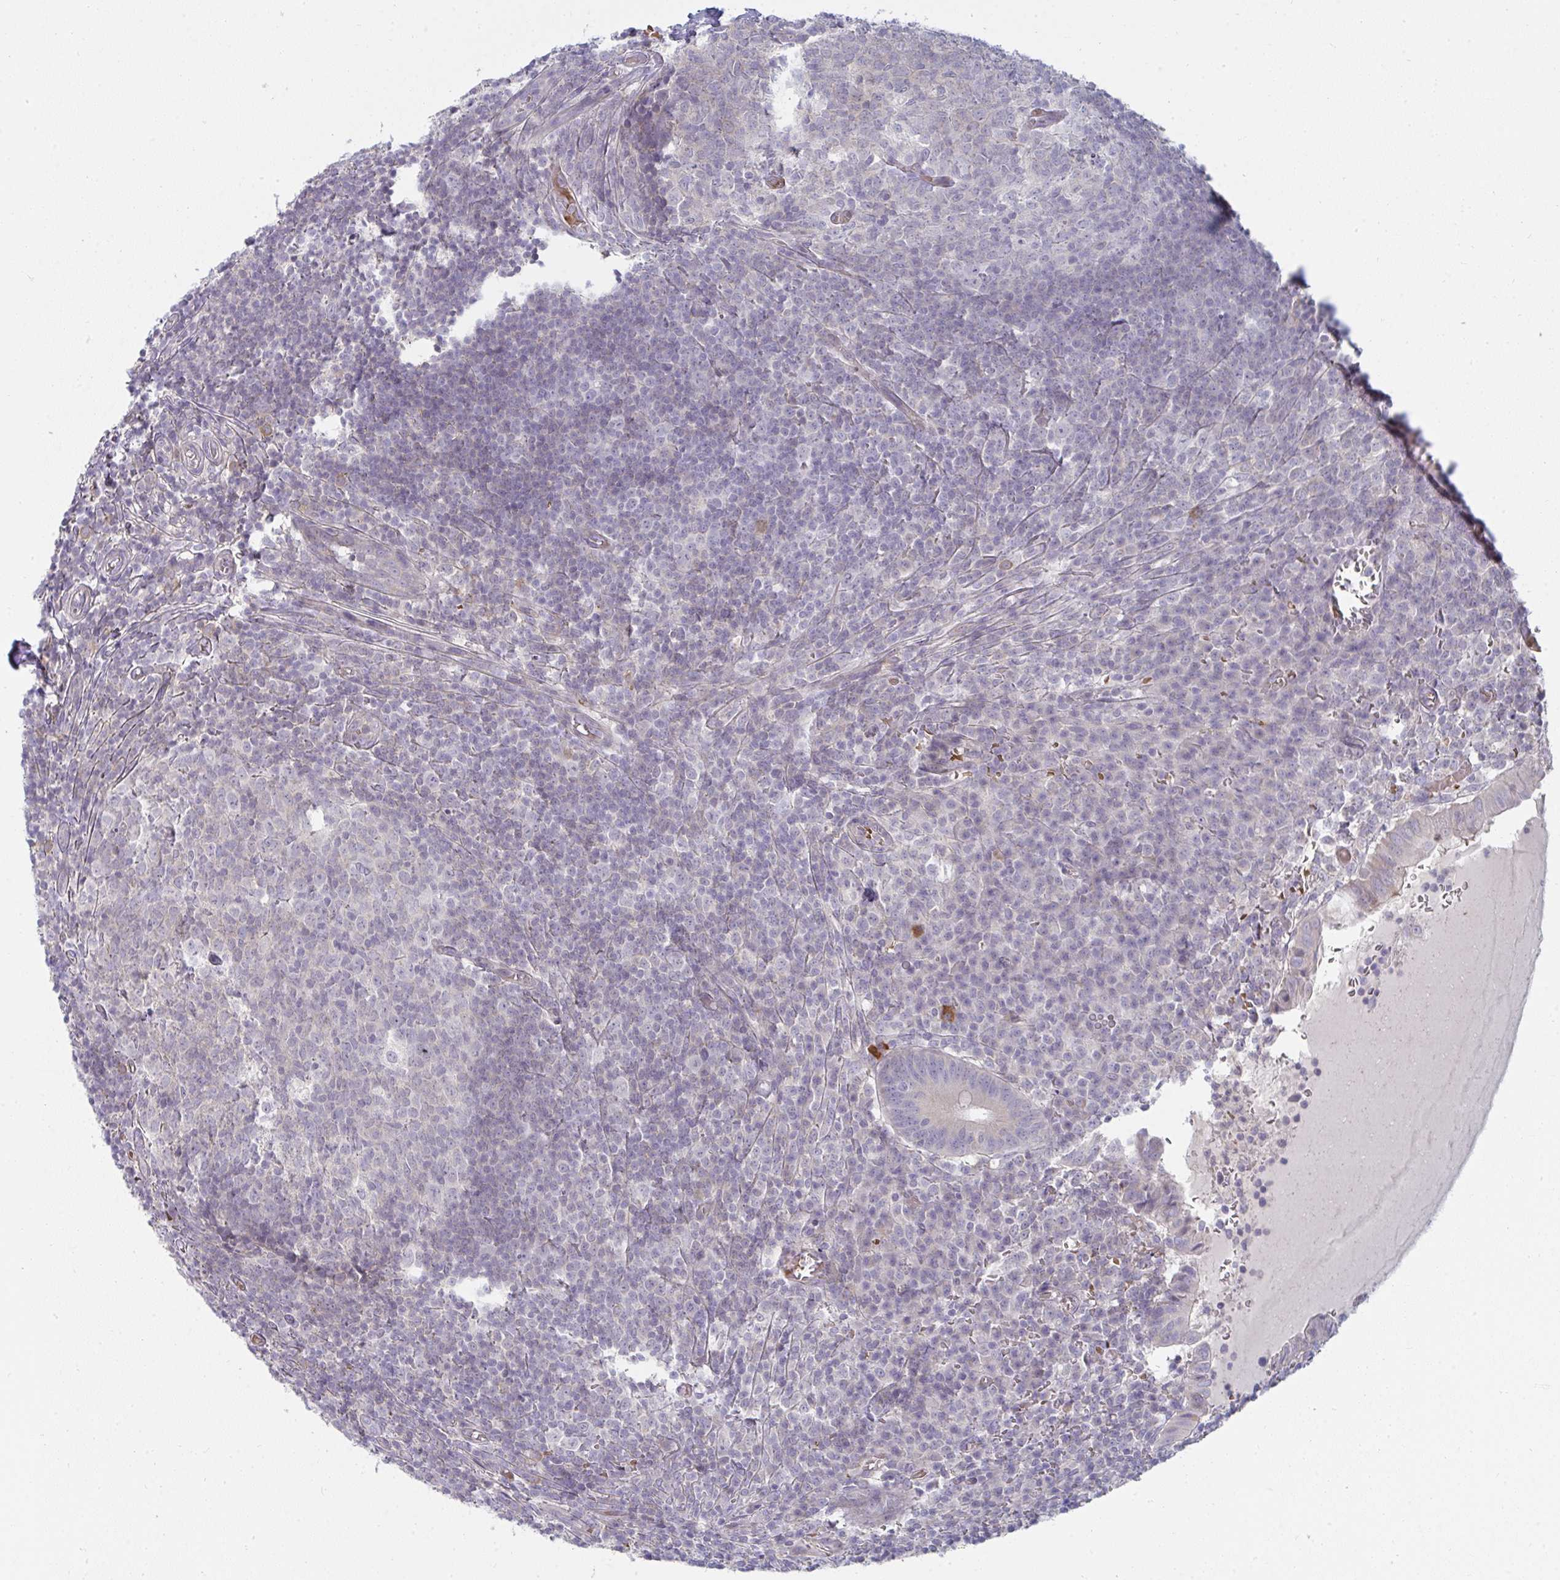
{"staining": {"intensity": "weak", "quantity": "<25%", "location": "cytoplasmic/membranous"}, "tissue": "appendix", "cell_type": "Glandular cells", "image_type": "normal", "snomed": [{"axis": "morphology", "description": "Normal tissue, NOS"}, {"axis": "topography", "description": "Appendix"}], "caption": "IHC of benign human appendix exhibits no staining in glandular cells. (DAB immunohistochemistry (IHC) visualized using brightfield microscopy, high magnification).", "gene": "SHB", "patient": {"sex": "male", "age": 18}}